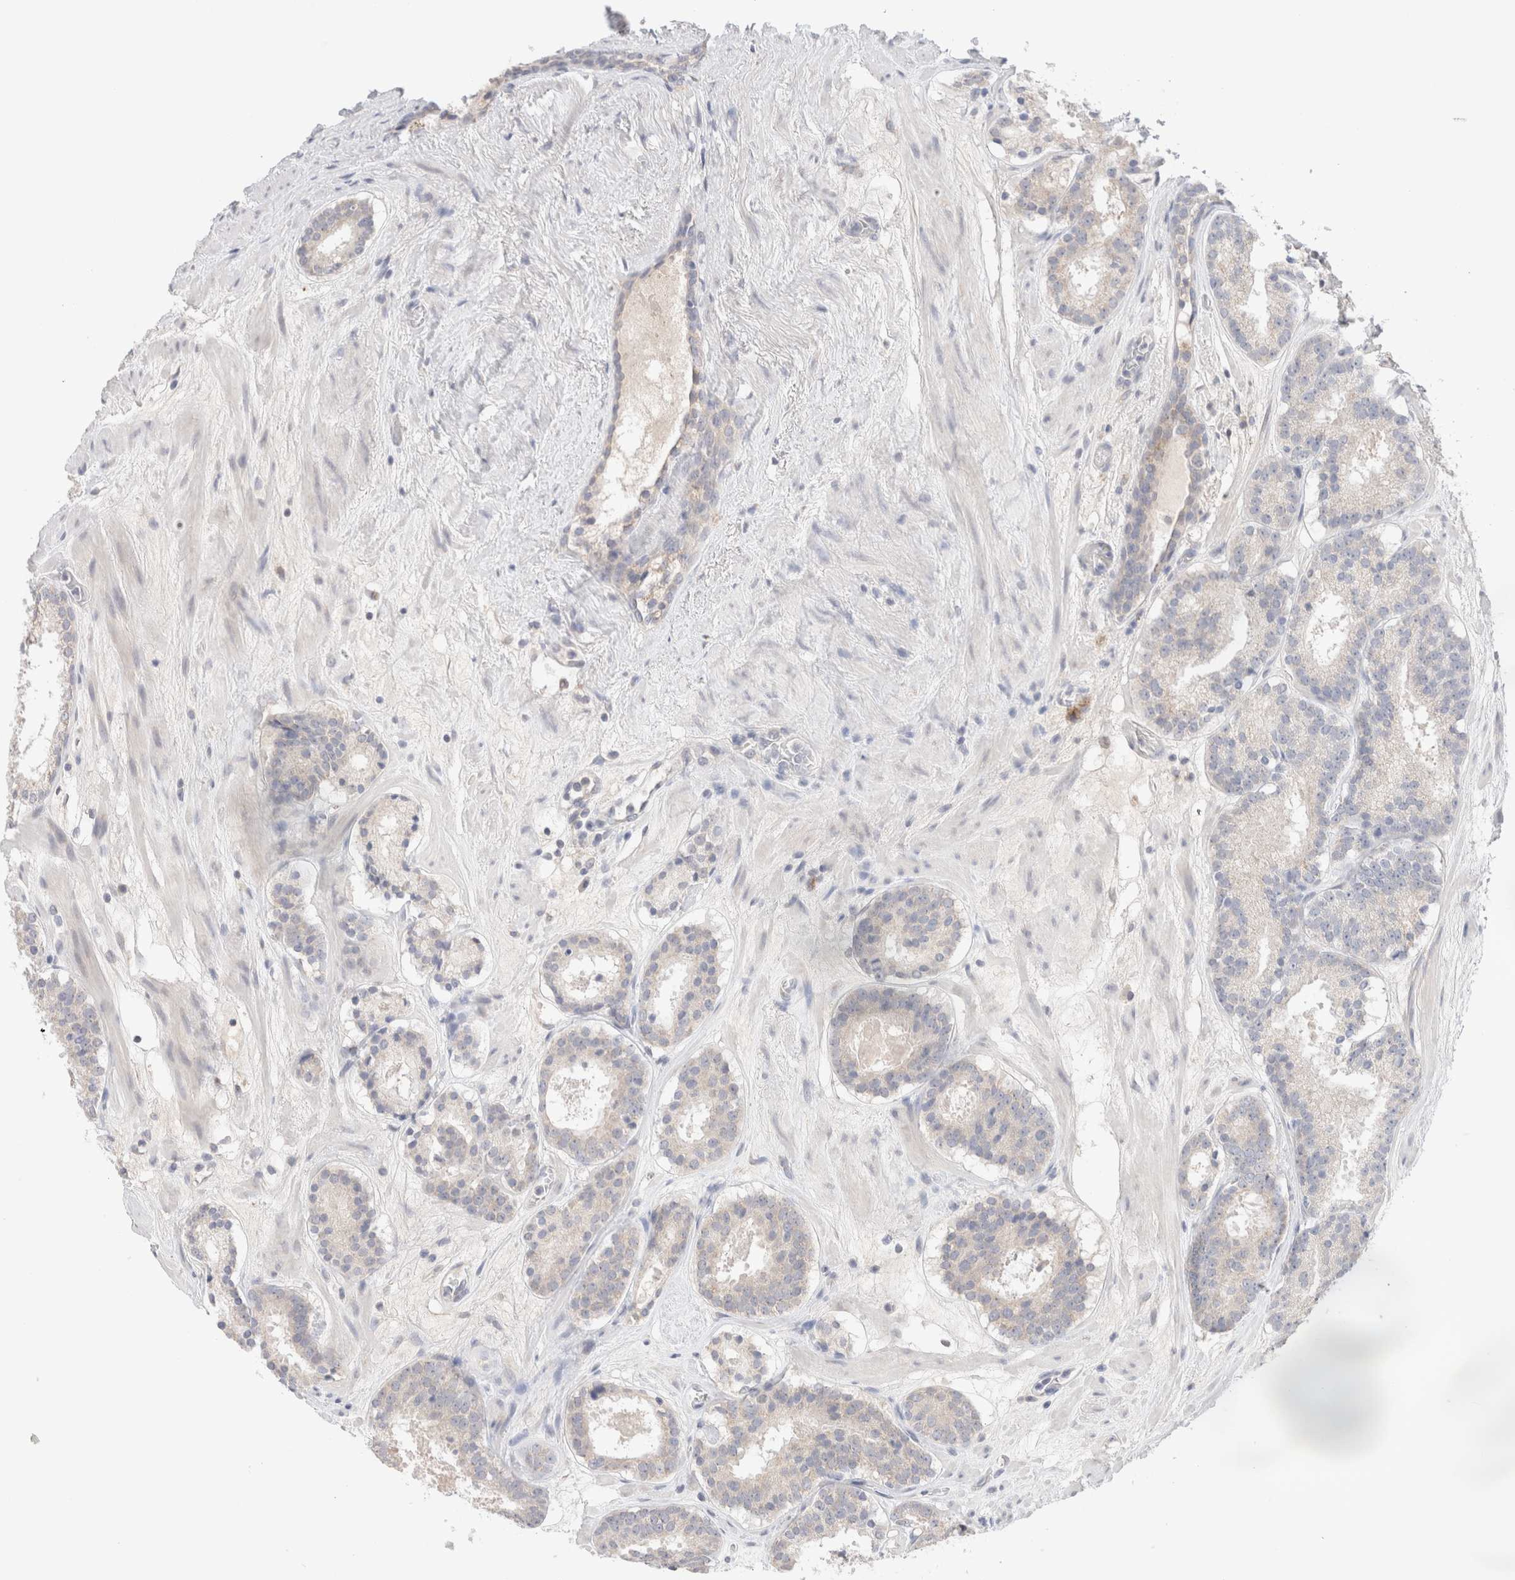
{"staining": {"intensity": "weak", "quantity": "25%-75%", "location": "cytoplasmic/membranous"}, "tissue": "prostate cancer", "cell_type": "Tumor cells", "image_type": "cancer", "snomed": [{"axis": "morphology", "description": "Adenocarcinoma, Low grade"}, {"axis": "topography", "description": "Prostate"}], "caption": "Tumor cells demonstrate low levels of weak cytoplasmic/membranous staining in about 25%-75% of cells in human prostate cancer (adenocarcinoma (low-grade)).", "gene": "SPATA20", "patient": {"sex": "male", "age": 69}}